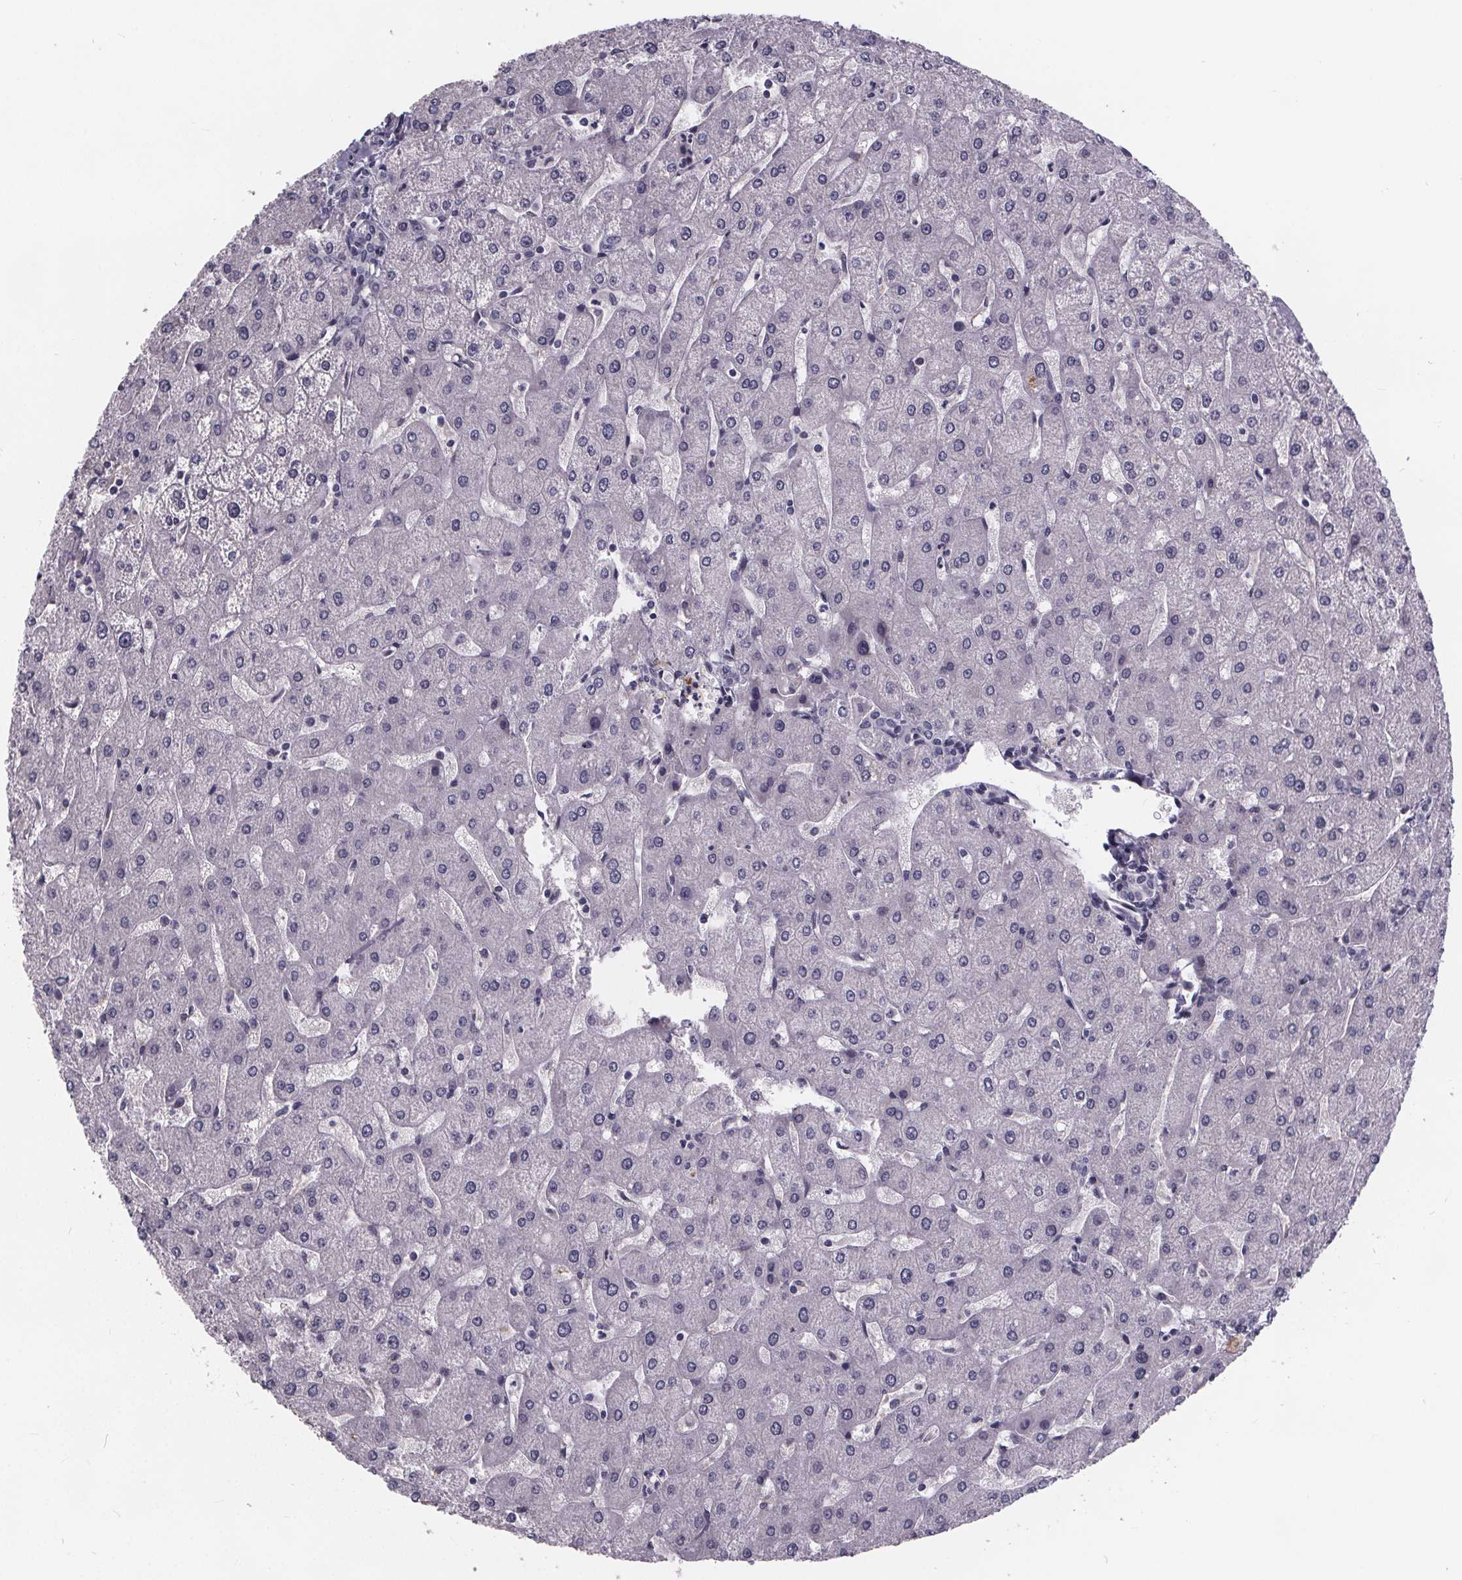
{"staining": {"intensity": "negative", "quantity": "none", "location": "none"}, "tissue": "liver", "cell_type": "Cholangiocytes", "image_type": "normal", "snomed": [{"axis": "morphology", "description": "Normal tissue, NOS"}, {"axis": "topography", "description": "Liver"}], "caption": "Immunohistochemistry photomicrograph of benign liver stained for a protein (brown), which reveals no expression in cholangiocytes. The staining is performed using DAB brown chromogen with nuclei counter-stained in using hematoxylin.", "gene": "FAM181B", "patient": {"sex": "male", "age": 67}}